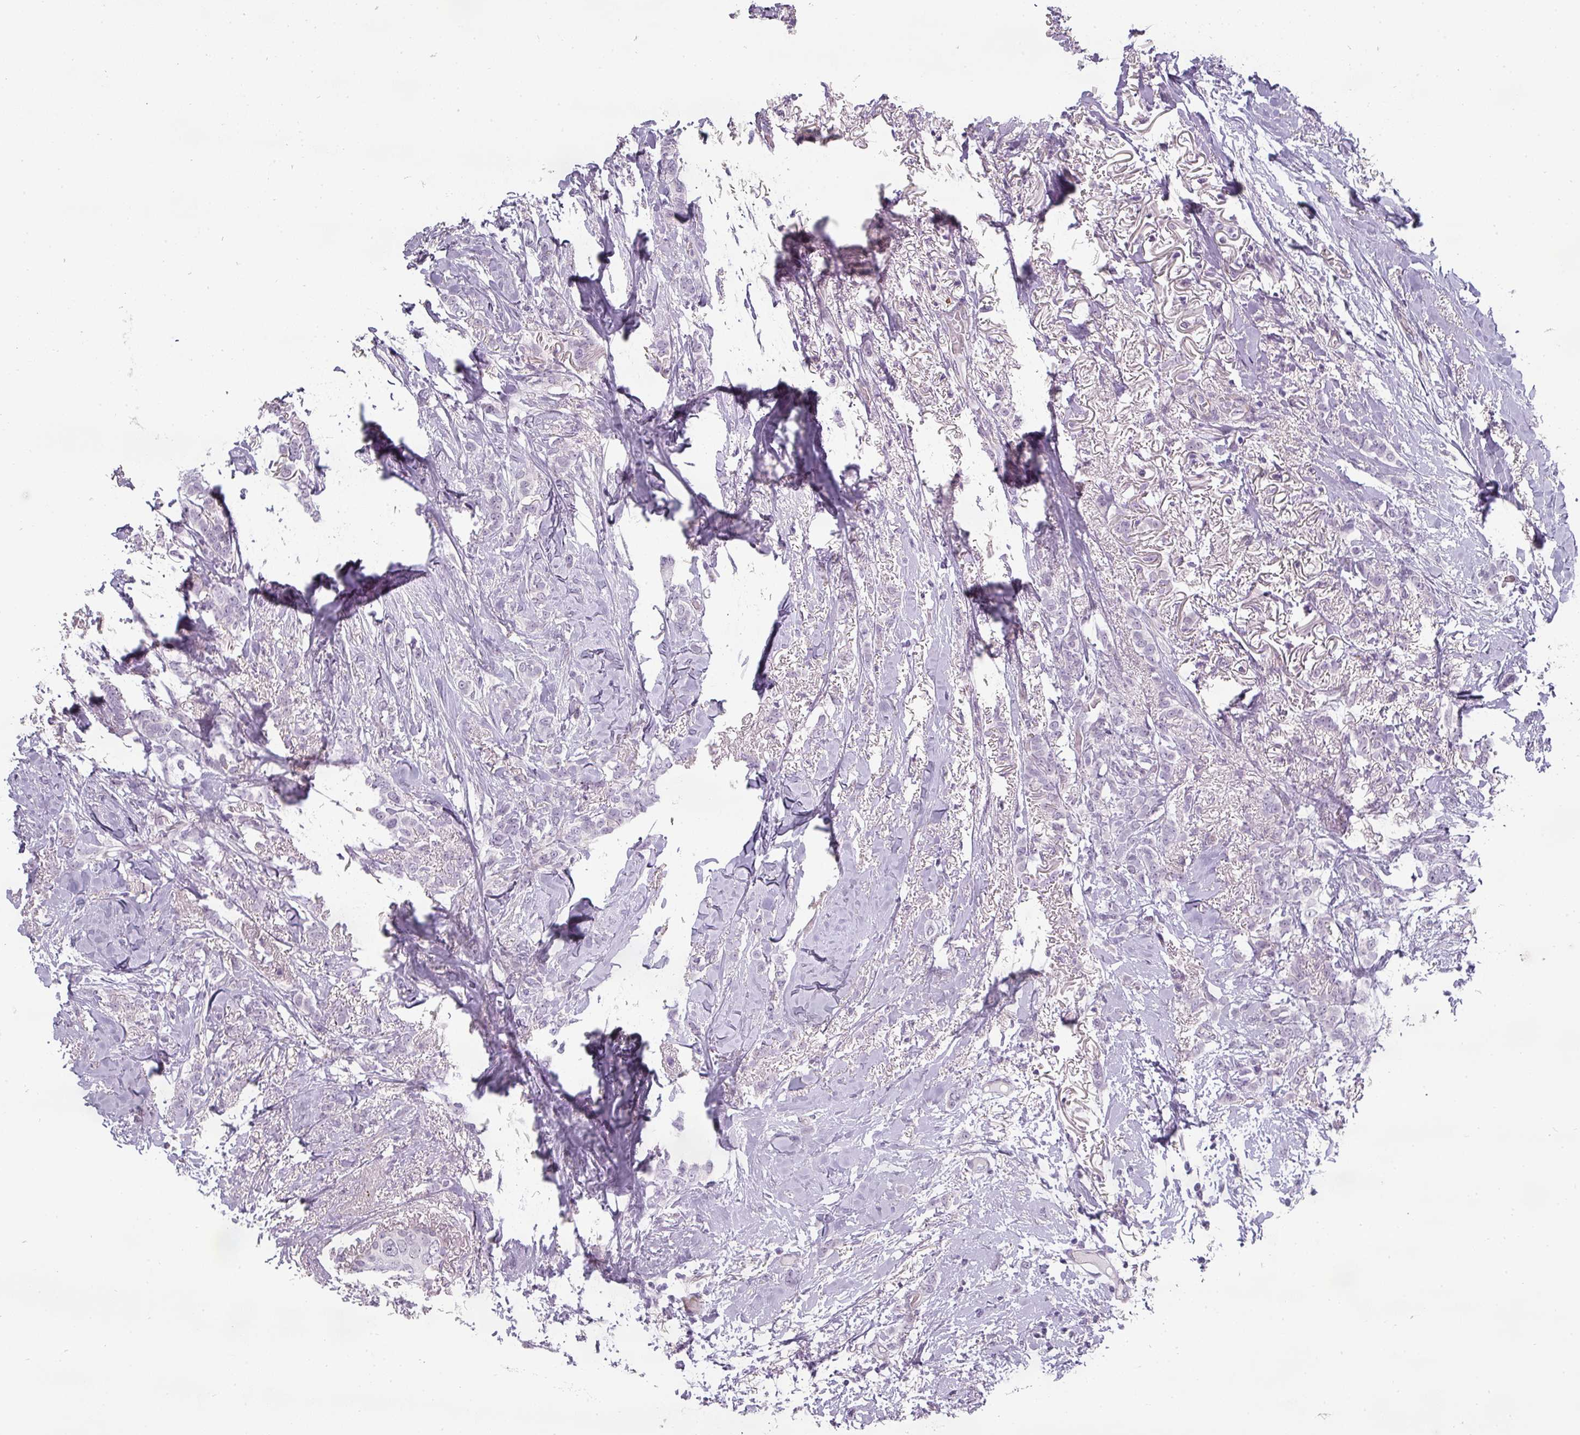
{"staining": {"intensity": "negative", "quantity": "none", "location": "none"}, "tissue": "breast cancer", "cell_type": "Tumor cells", "image_type": "cancer", "snomed": [{"axis": "morphology", "description": "Duct carcinoma"}, {"axis": "topography", "description": "Breast"}], "caption": "IHC histopathology image of human breast invasive ductal carcinoma stained for a protein (brown), which displays no expression in tumor cells.", "gene": "CHRDL1", "patient": {"sex": "female", "age": 72}}